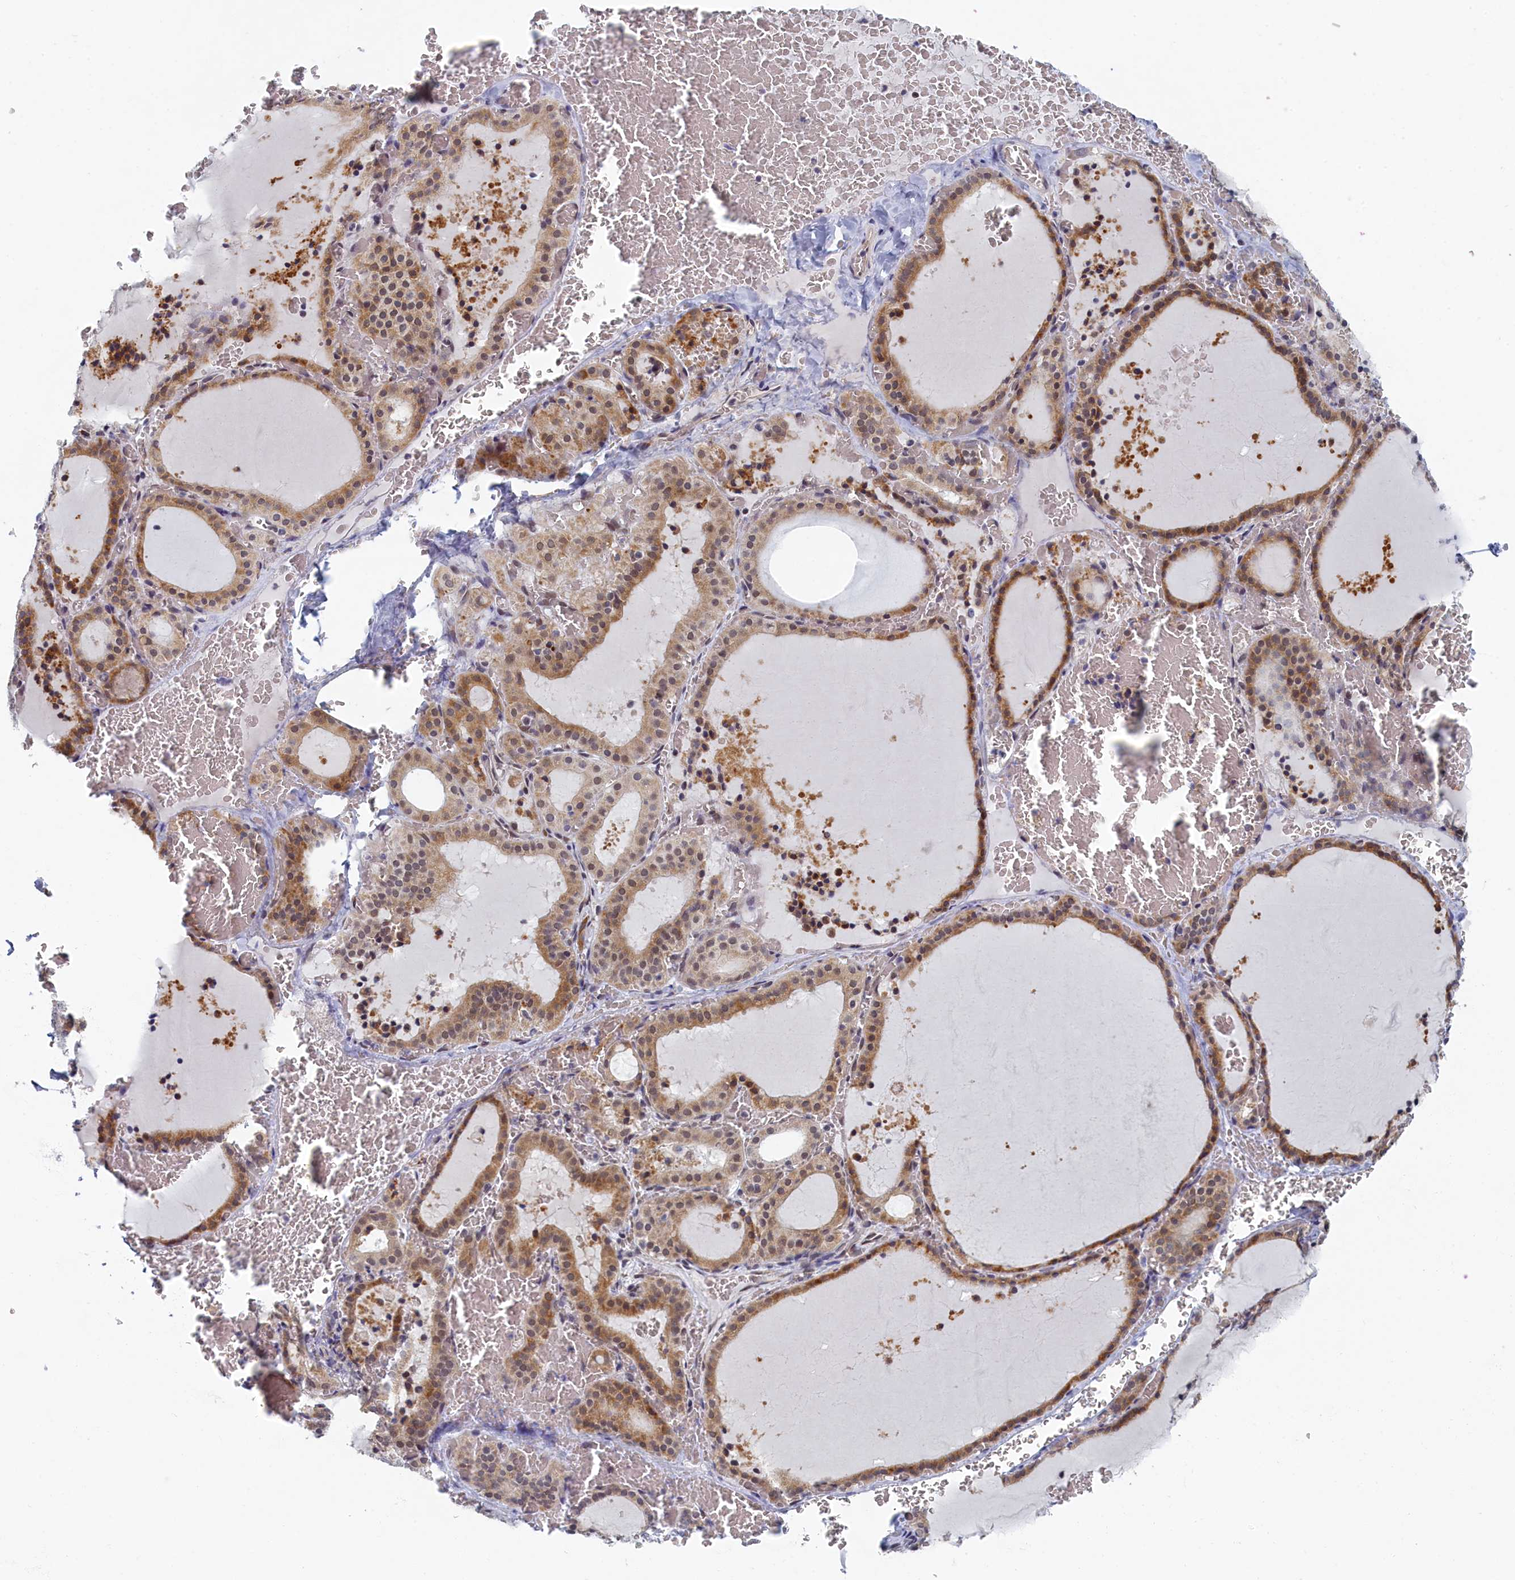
{"staining": {"intensity": "moderate", "quantity": ">75%", "location": "cytoplasmic/membranous"}, "tissue": "thyroid gland", "cell_type": "Glandular cells", "image_type": "normal", "snomed": [{"axis": "morphology", "description": "Normal tissue, NOS"}, {"axis": "topography", "description": "Thyroid gland"}], "caption": "Immunohistochemistry (IHC) photomicrograph of normal thyroid gland stained for a protein (brown), which exhibits medium levels of moderate cytoplasmic/membranous positivity in approximately >75% of glandular cells.", "gene": "DNAJC17", "patient": {"sex": "female", "age": 39}}